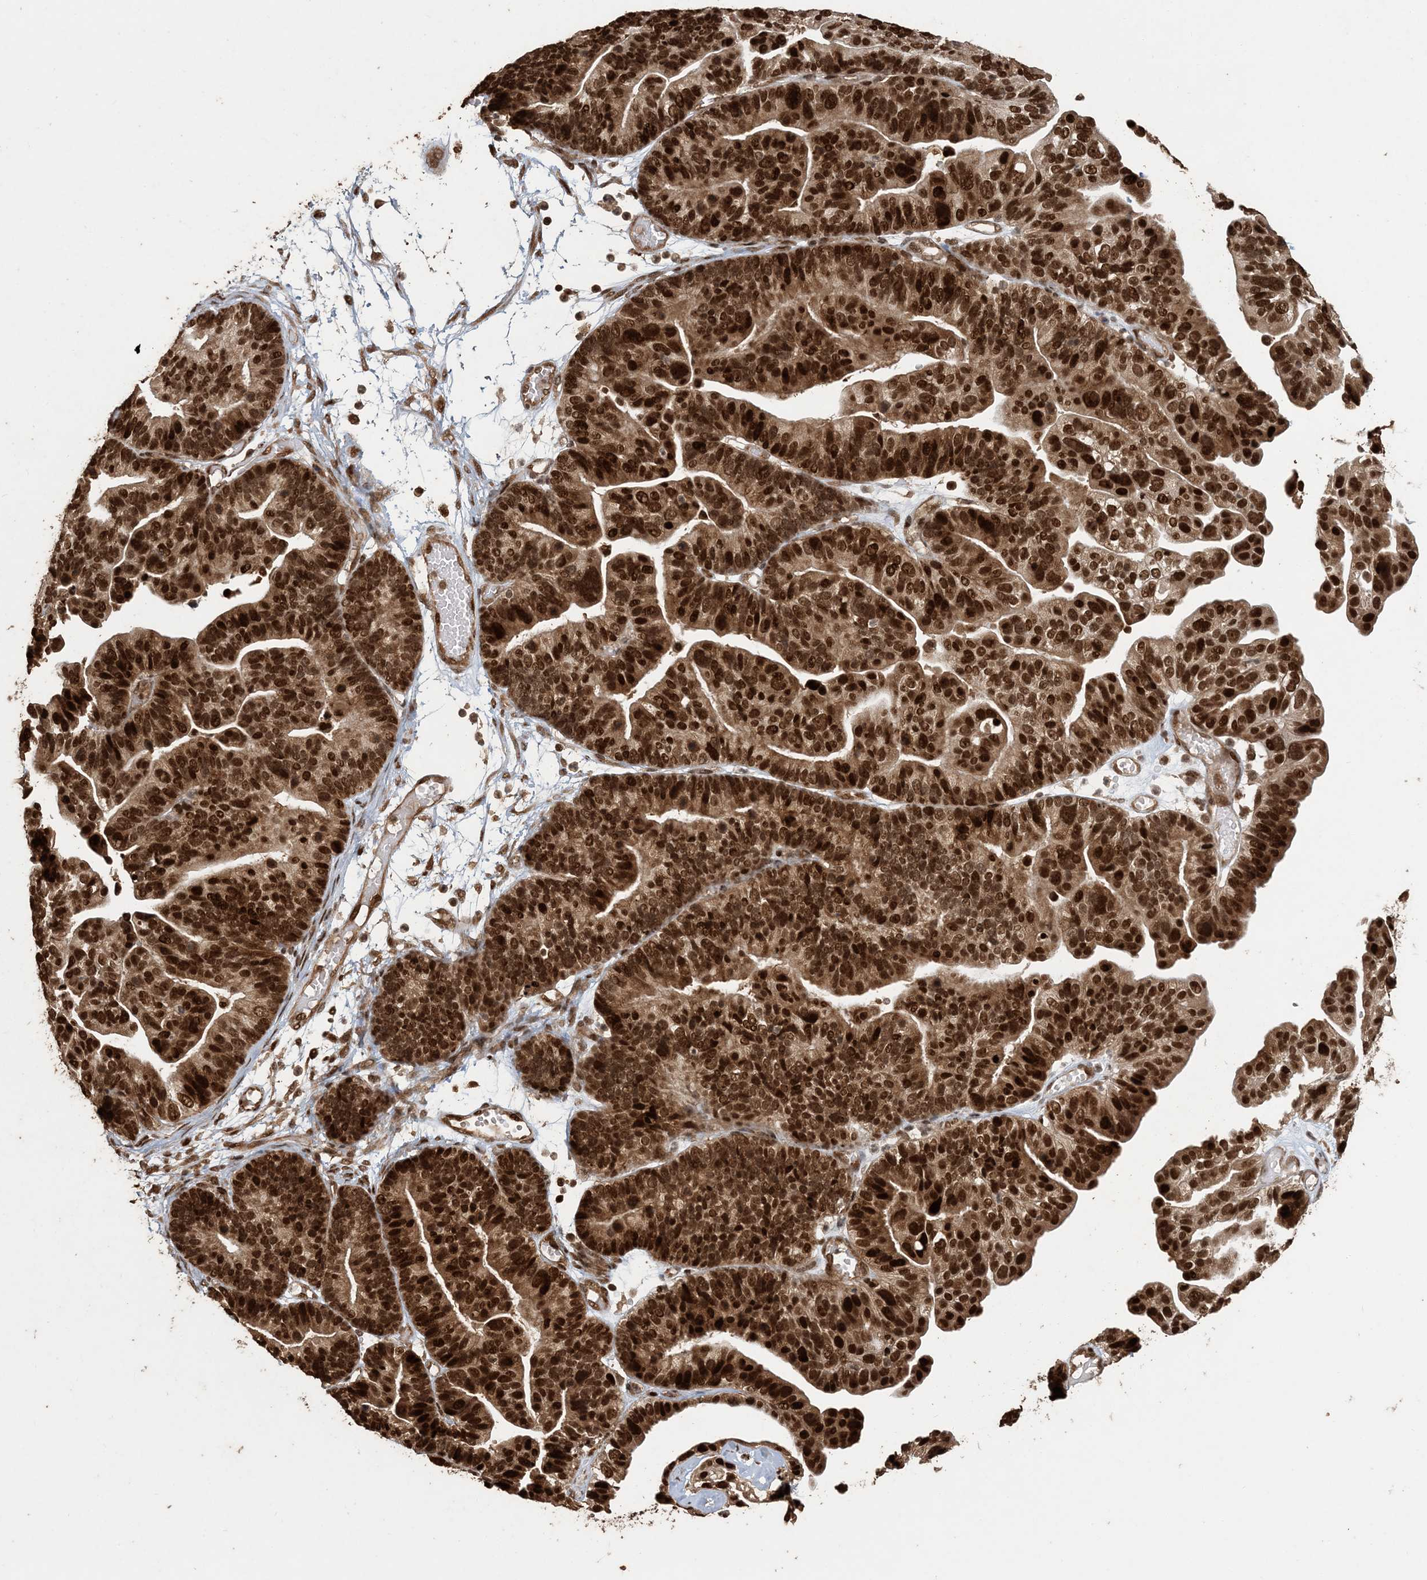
{"staining": {"intensity": "strong", "quantity": ">75%", "location": "cytoplasmic/membranous,nuclear"}, "tissue": "ovarian cancer", "cell_type": "Tumor cells", "image_type": "cancer", "snomed": [{"axis": "morphology", "description": "Cystadenocarcinoma, serous, NOS"}, {"axis": "topography", "description": "Ovary"}], "caption": "This micrograph exhibits immunohistochemistry staining of ovarian cancer, with high strong cytoplasmic/membranous and nuclear positivity in about >75% of tumor cells.", "gene": "ATP13A2", "patient": {"sex": "female", "age": 56}}